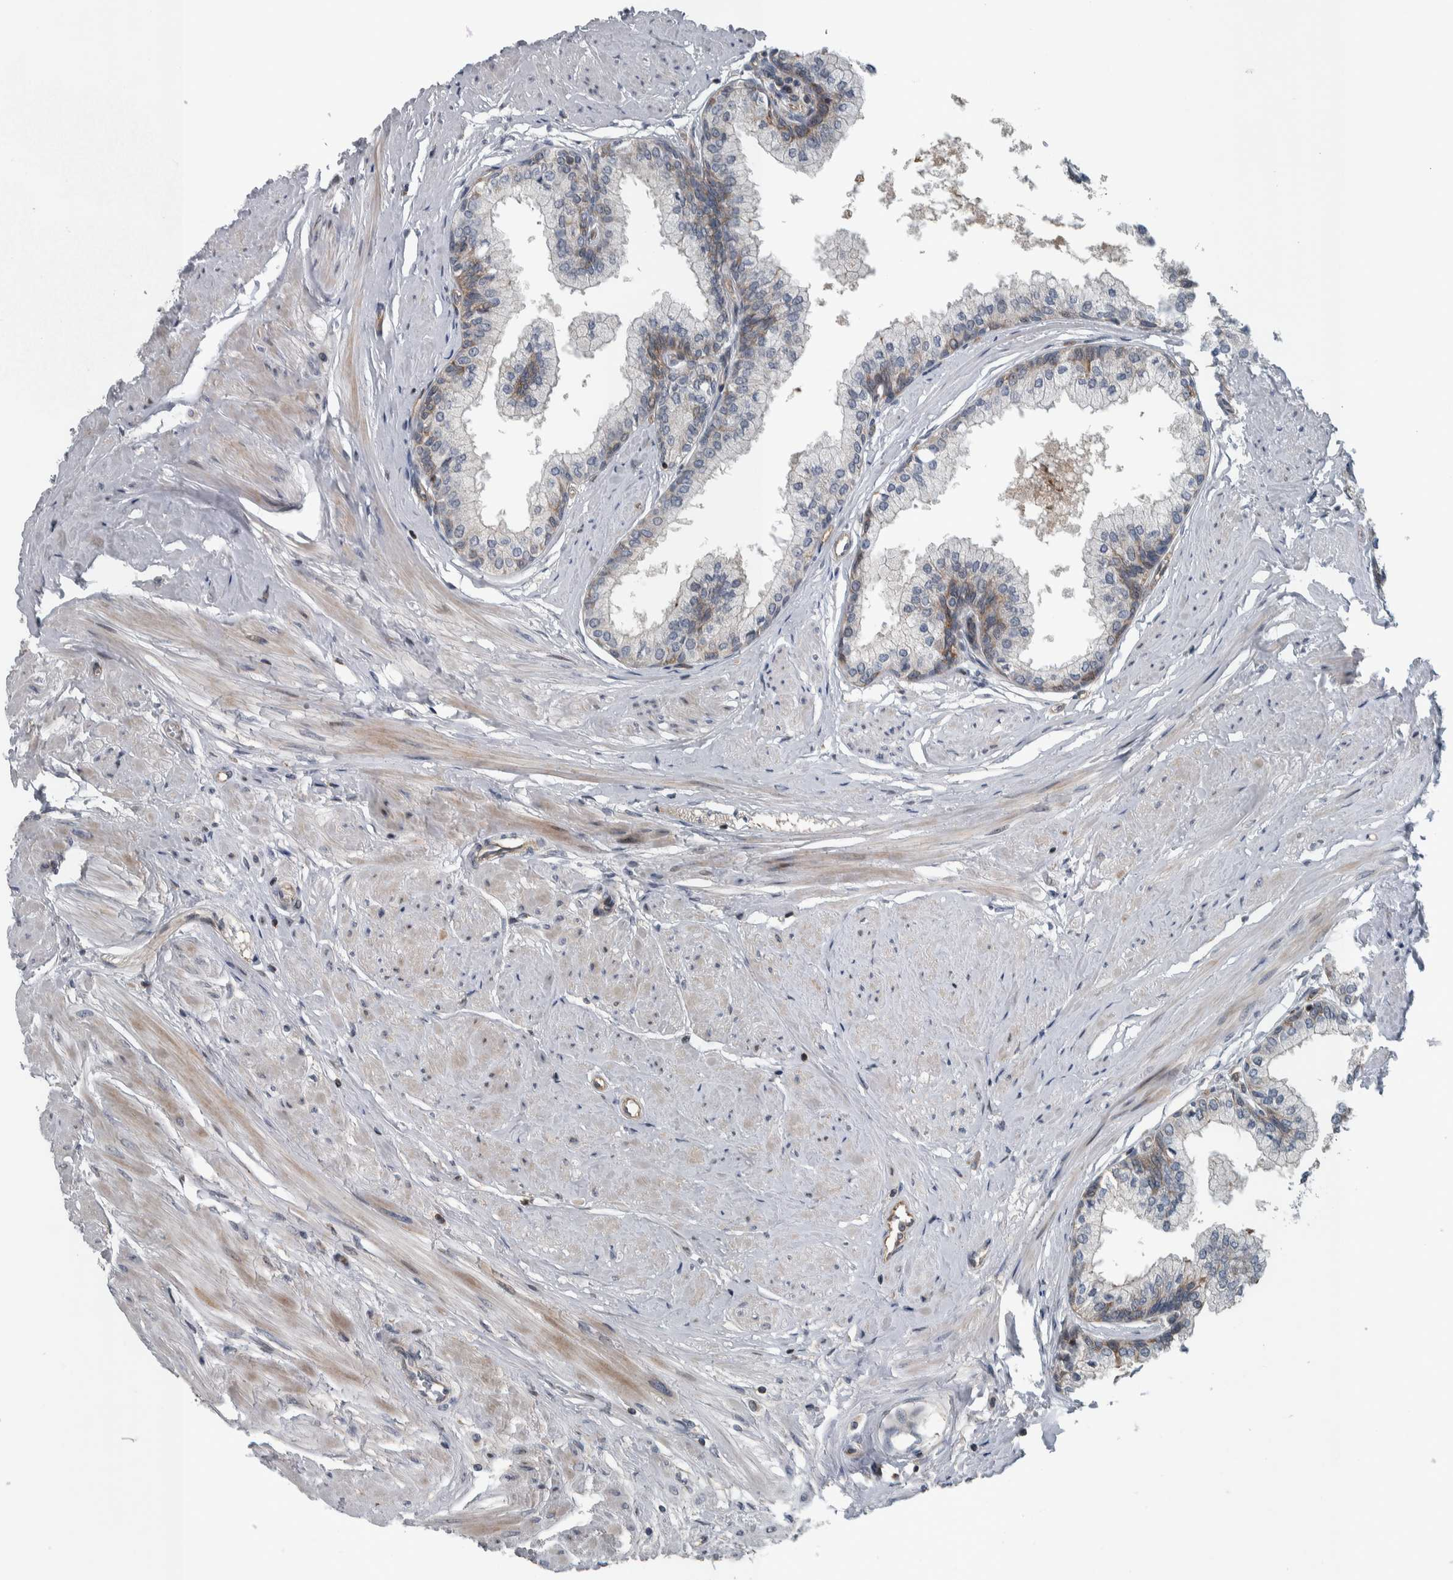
{"staining": {"intensity": "moderate", "quantity": "<25%", "location": "cytoplasmic/membranous"}, "tissue": "seminal vesicle", "cell_type": "Glandular cells", "image_type": "normal", "snomed": [{"axis": "morphology", "description": "Normal tissue, NOS"}, {"axis": "topography", "description": "Prostate"}, {"axis": "topography", "description": "Seminal veicle"}], "caption": "Immunohistochemistry (IHC) photomicrograph of normal seminal vesicle: seminal vesicle stained using immunohistochemistry demonstrates low levels of moderate protein expression localized specifically in the cytoplasmic/membranous of glandular cells, appearing as a cytoplasmic/membranous brown color.", "gene": "BAIAP2L1", "patient": {"sex": "male", "age": 60}}